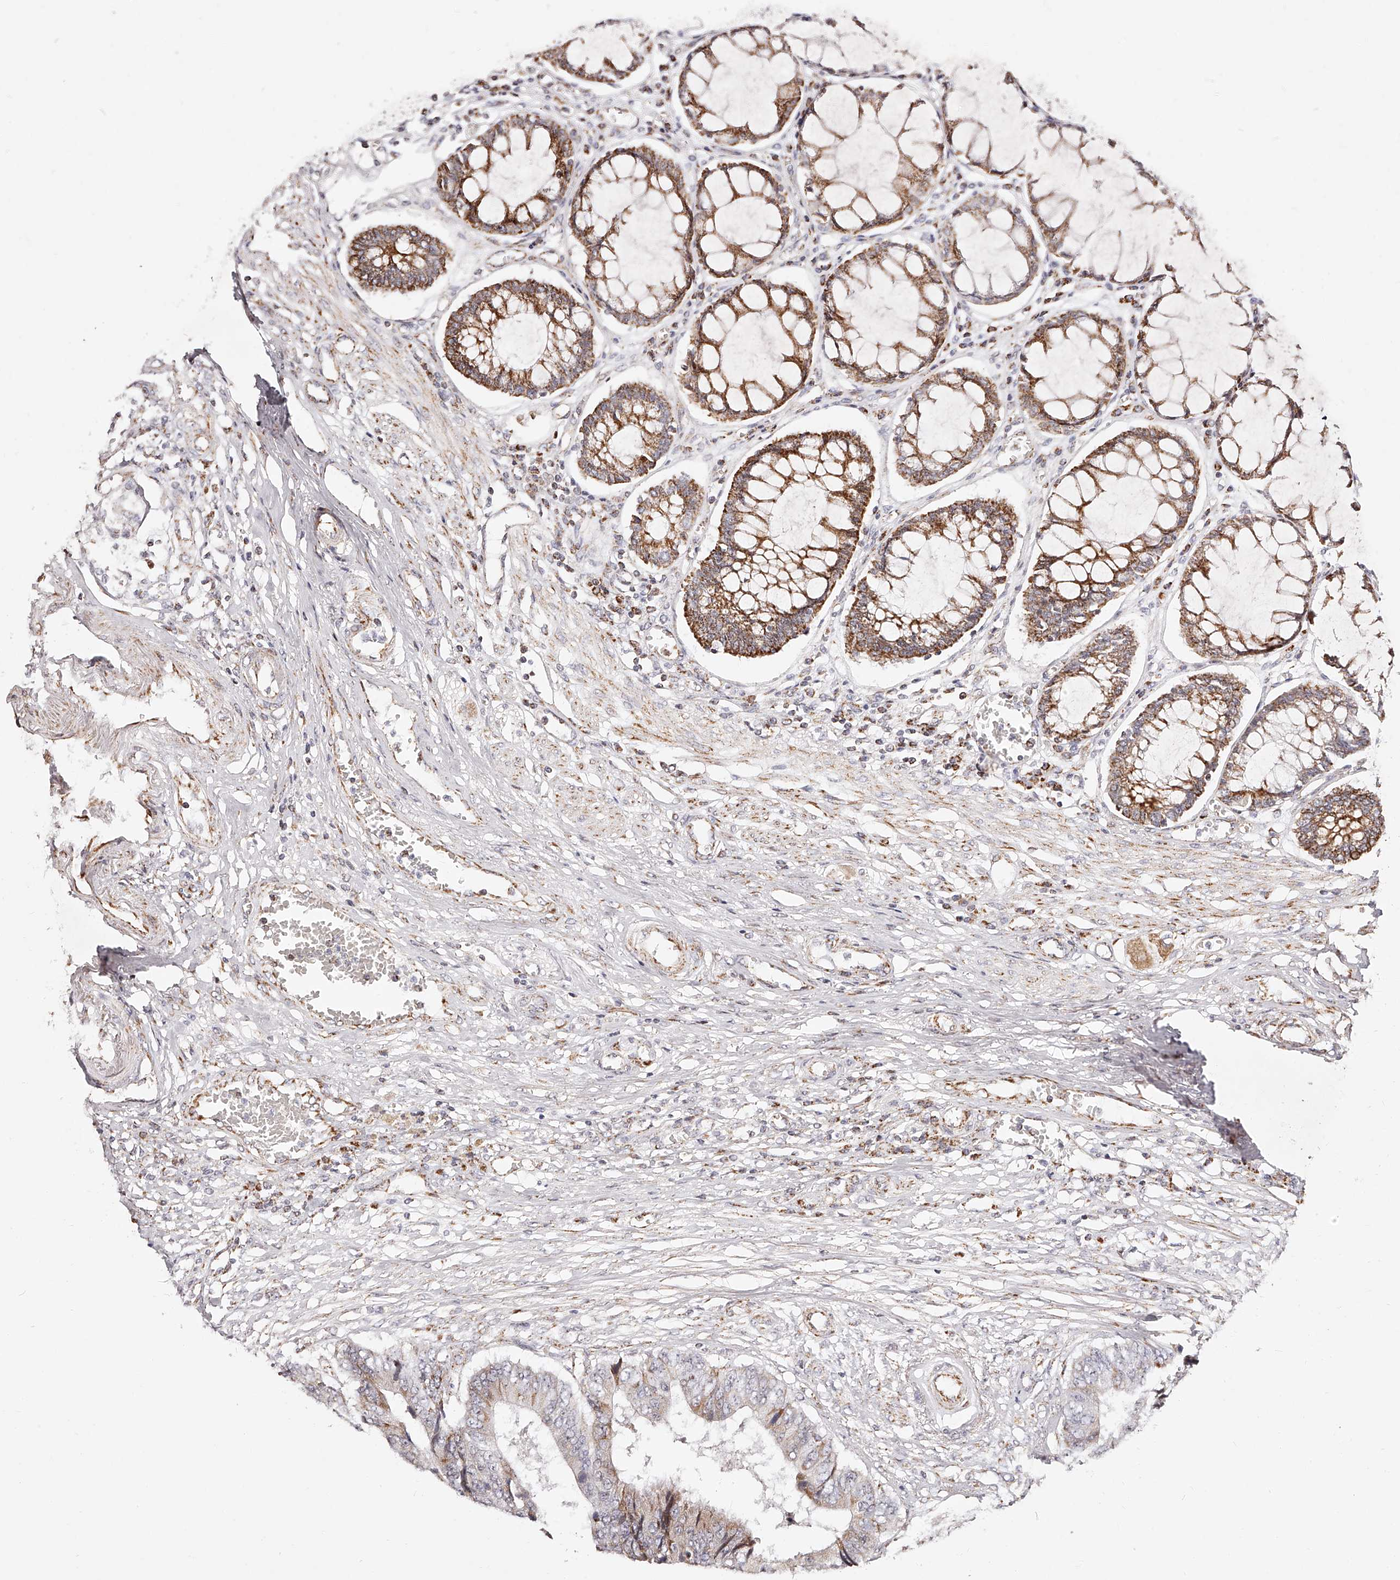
{"staining": {"intensity": "moderate", "quantity": "<25%", "location": "cytoplasmic/membranous"}, "tissue": "colorectal cancer", "cell_type": "Tumor cells", "image_type": "cancer", "snomed": [{"axis": "morphology", "description": "Adenocarcinoma, NOS"}, {"axis": "topography", "description": "Rectum"}], "caption": "Colorectal cancer (adenocarcinoma) was stained to show a protein in brown. There is low levels of moderate cytoplasmic/membranous staining in approximately <25% of tumor cells. (Brightfield microscopy of DAB IHC at high magnification).", "gene": "NDUFV3", "patient": {"sex": "male", "age": 84}}